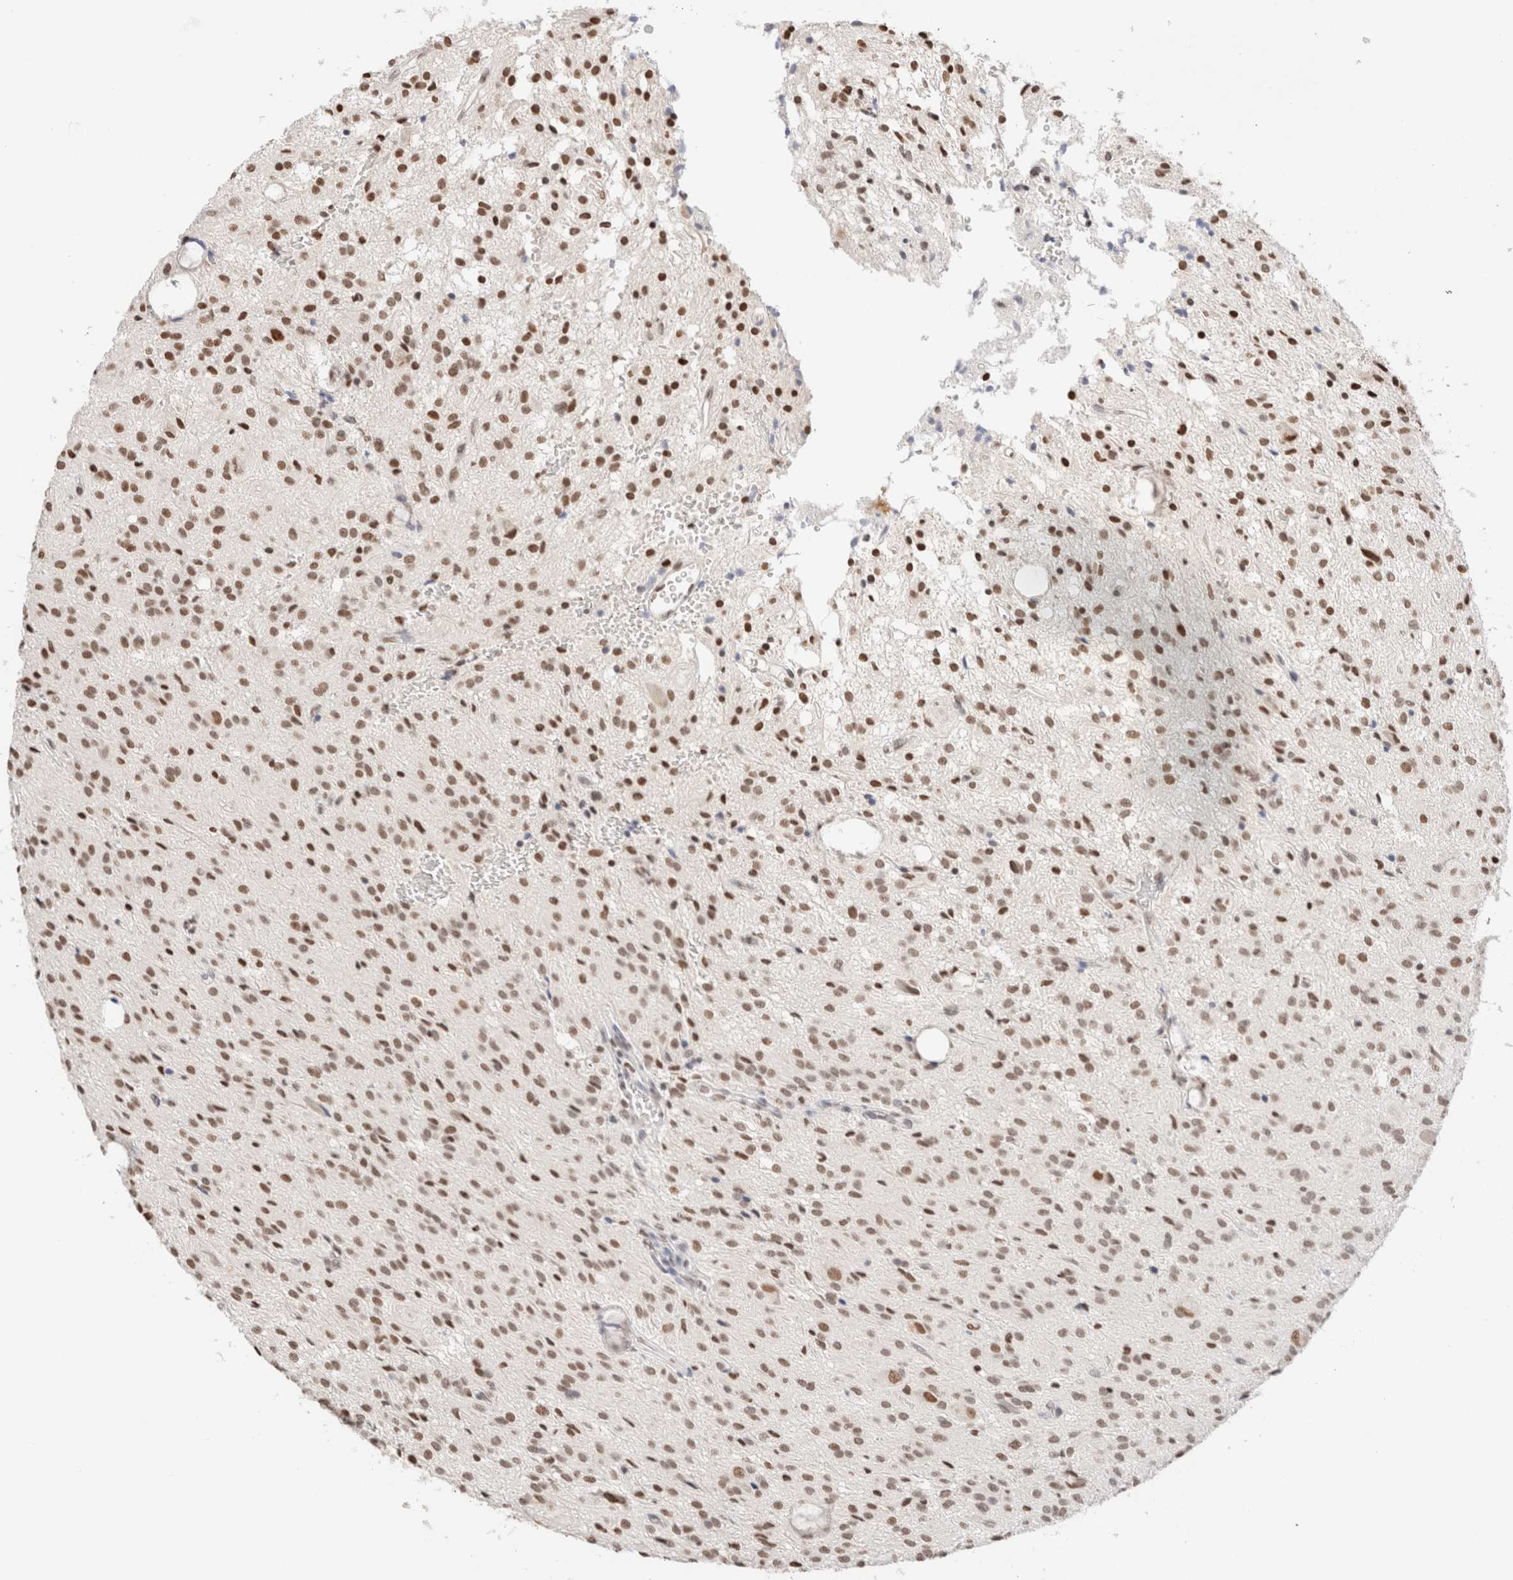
{"staining": {"intensity": "moderate", "quantity": ">75%", "location": "nuclear"}, "tissue": "glioma", "cell_type": "Tumor cells", "image_type": "cancer", "snomed": [{"axis": "morphology", "description": "Glioma, malignant, High grade"}, {"axis": "topography", "description": "Brain"}], "caption": "This photomicrograph shows glioma stained with immunohistochemistry to label a protein in brown. The nuclear of tumor cells show moderate positivity for the protein. Nuclei are counter-stained blue.", "gene": "SUPT3H", "patient": {"sex": "female", "age": 59}}